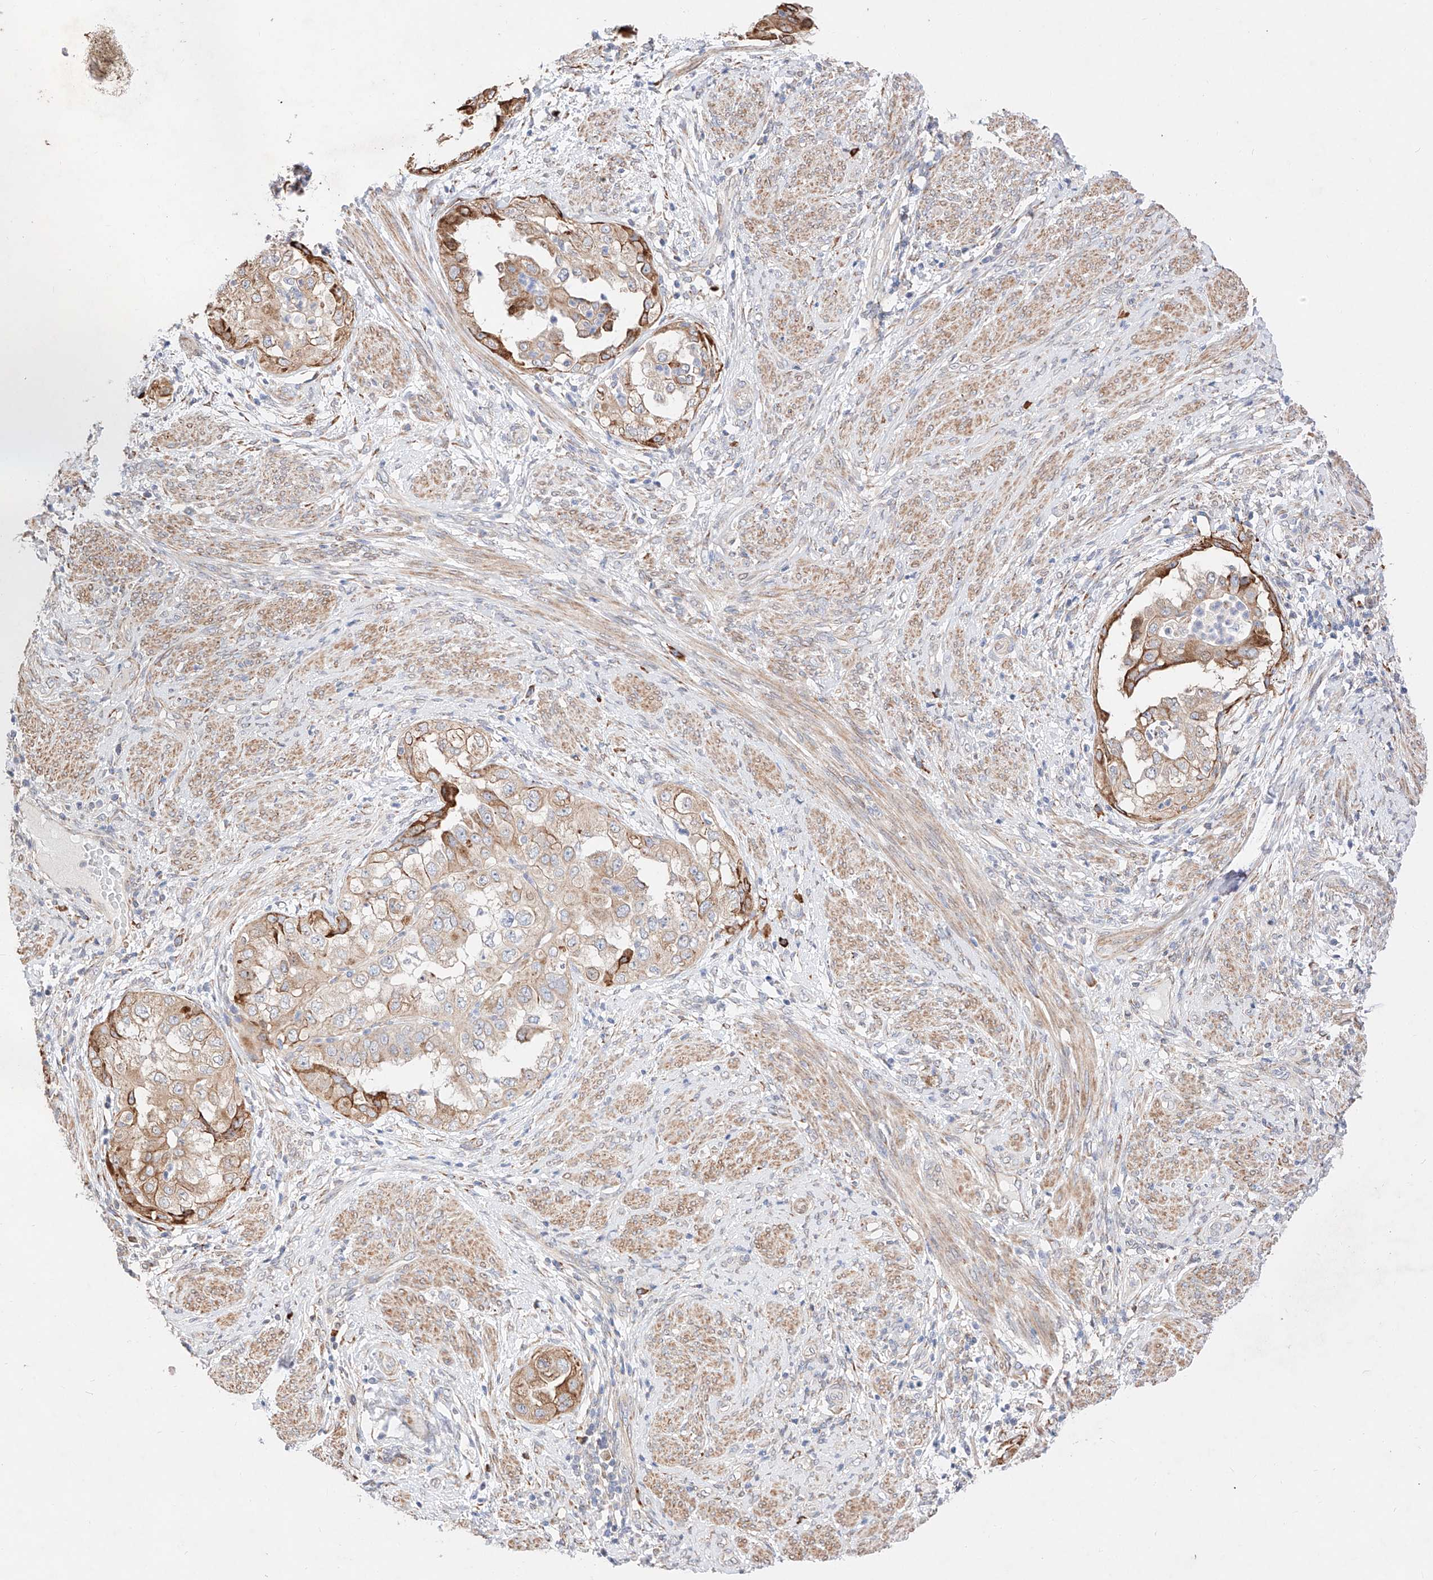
{"staining": {"intensity": "moderate", "quantity": "25%-75%", "location": "cytoplasmic/membranous"}, "tissue": "endometrial cancer", "cell_type": "Tumor cells", "image_type": "cancer", "snomed": [{"axis": "morphology", "description": "Adenocarcinoma, NOS"}, {"axis": "topography", "description": "Endometrium"}], "caption": "Tumor cells demonstrate medium levels of moderate cytoplasmic/membranous staining in approximately 25%-75% of cells in endometrial cancer (adenocarcinoma).", "gene": "ATP9B", "patient": {"sex": "female", "age": 85}}